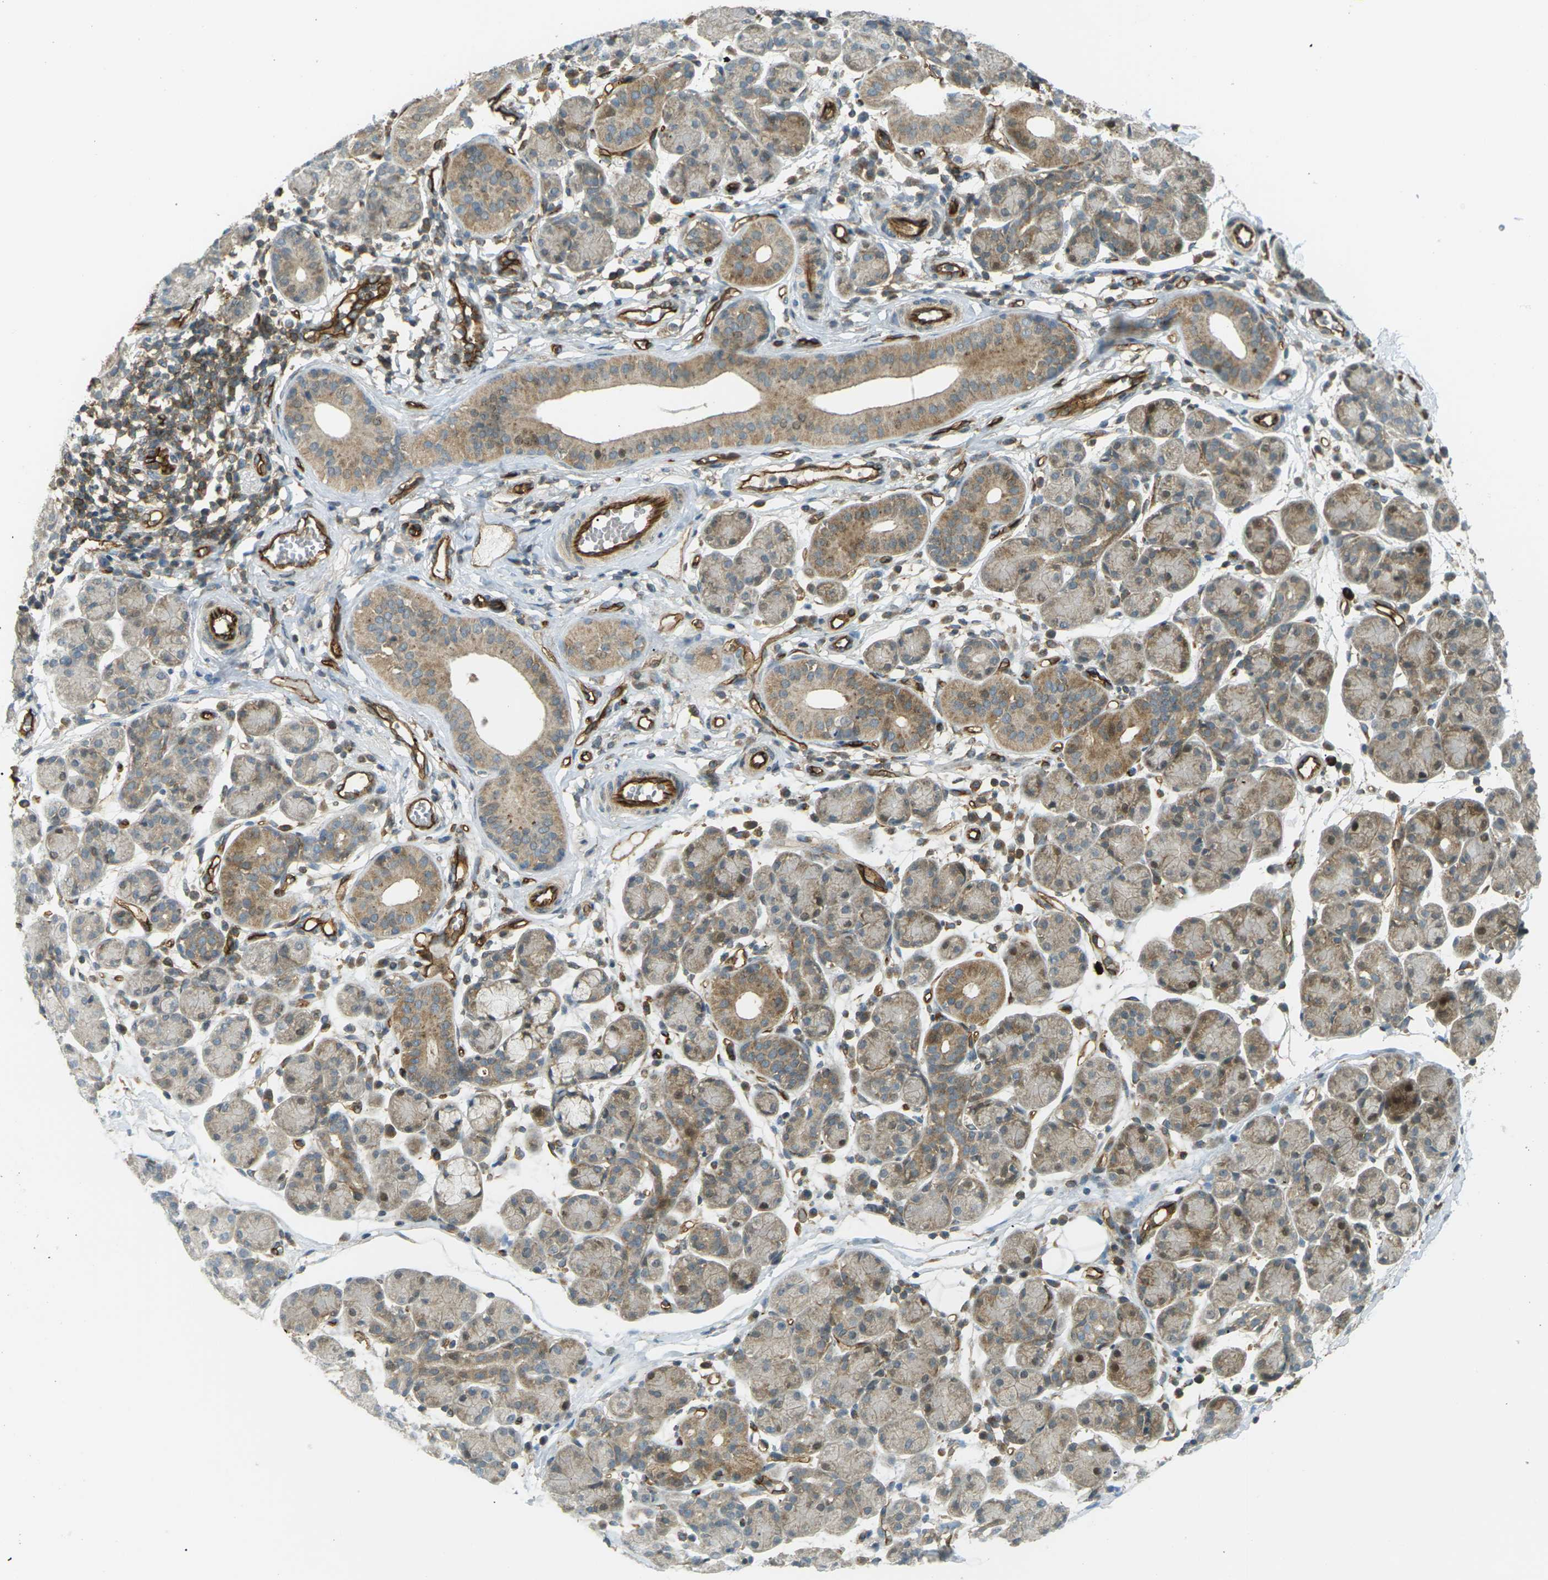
{"staining": {"intensity": "moderate", "quantity": "25%-75%", "location": "cytoplasmic/membranous"}, "tissue": "salivary gland", "cell_type": "Glandular cells", "image_type": "normal", "snomed": [{"axis": "morphology", "description": "Normal tissue, NOS"}, {"axis": "morphology", "description": "Inflammation, NOS"}, {"axis": "topography", "description": "Lymph node"}, {"axis": "topography", "description": "Salivary gland"}], "caption": "Glandular cells exhibit moderate cytoplasmic/membranous expression in approximately 25%-75% of cells in unremarkable salivary gland.", "gene": "S1PR1", "patient": {"sex": "male", "age": 3}}